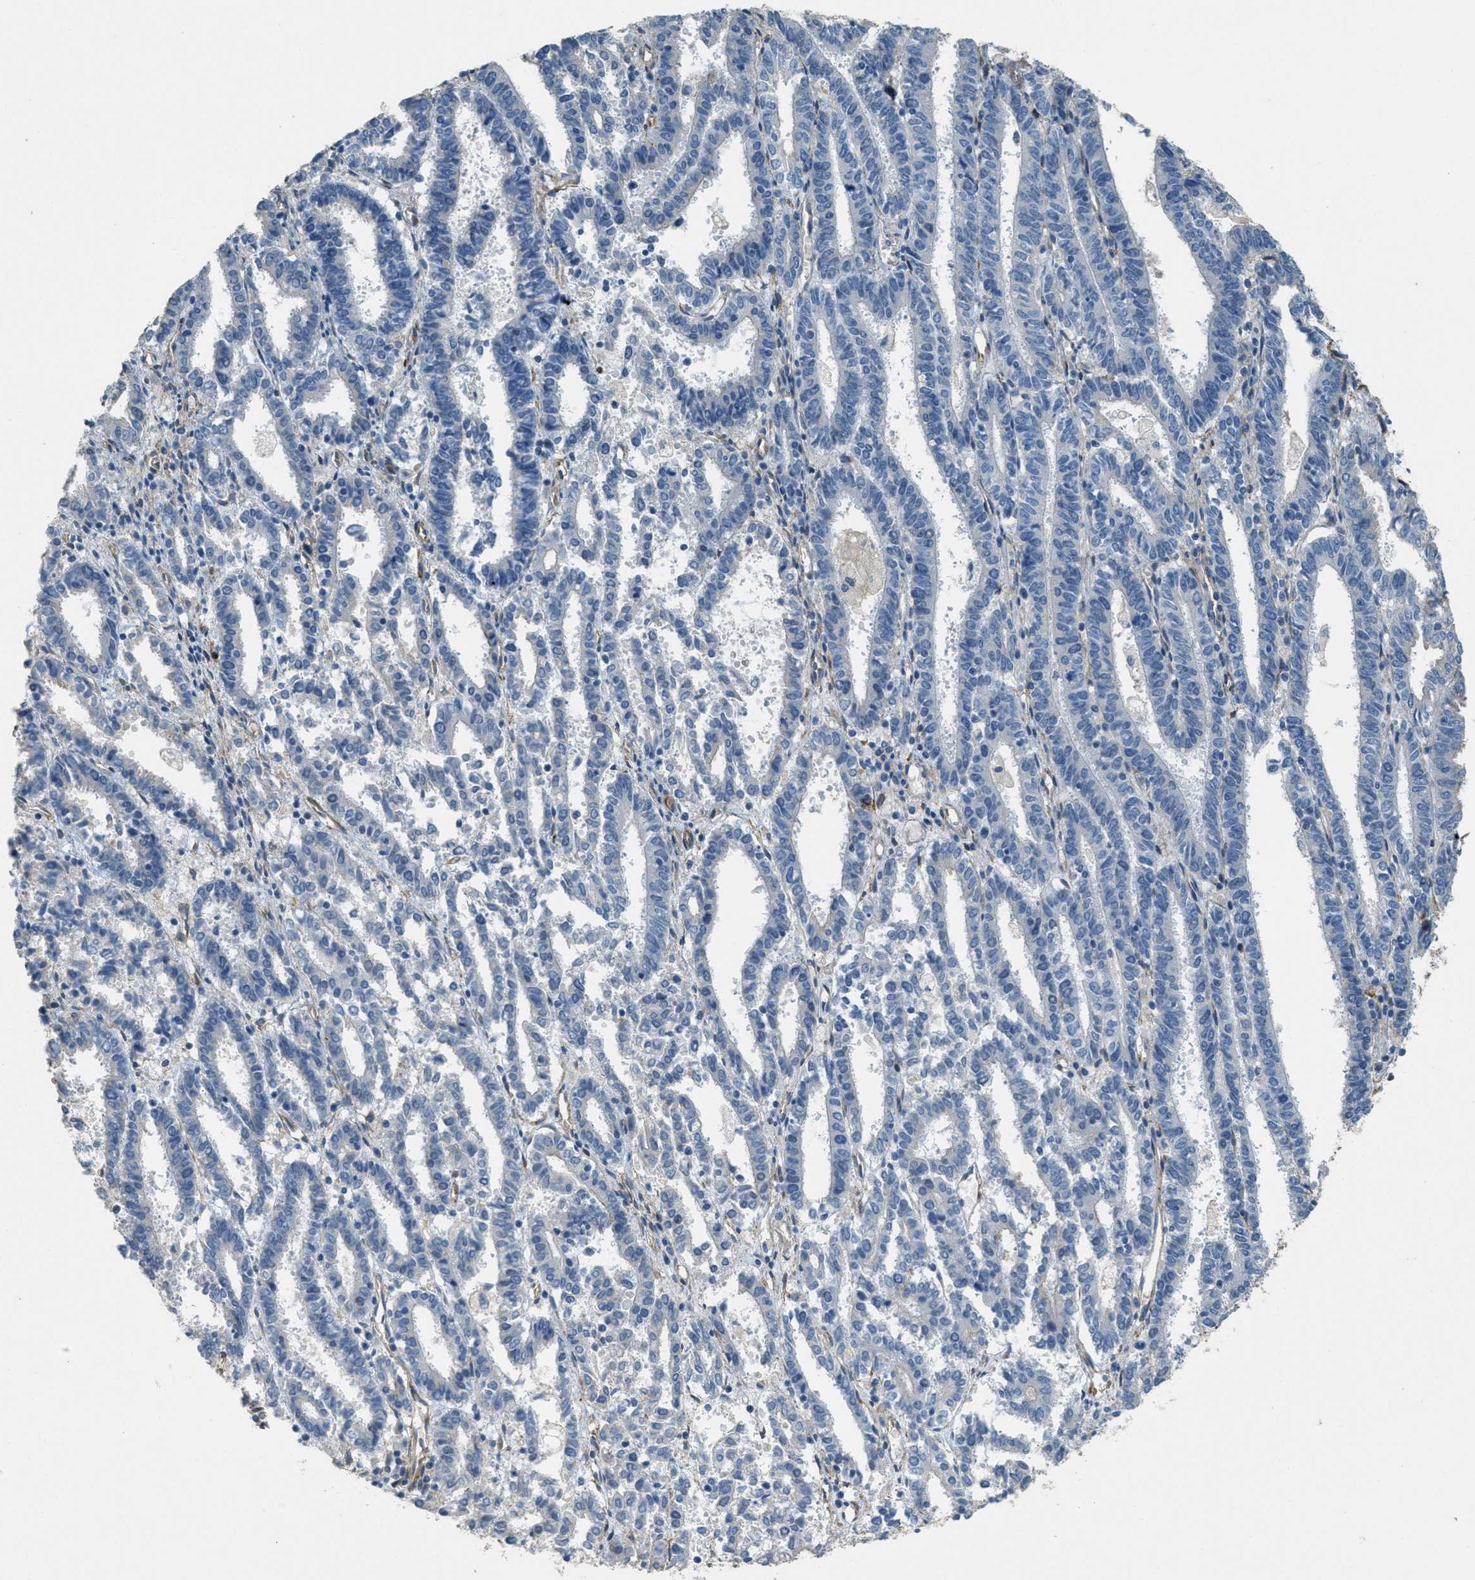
{"staining": {"intensity": "weak", "quantity": "<25%", "location": "cytoplasmic/membranous"}, "tissue": "endometrial cancer", "cell_type": "Tumor cells", "image_type": "cancer", "snomed": [{"axis": "morphology", "description": "Adenocarcinoma, NOS"}, {"axis": "topography", "description": "Uterus"}], "caption": "Adenocarcinoma (endometrial) was stained to show a protein in brown. There is no significant expression in tumor cells.", "gene": "ADCY5", "patient": {"sex": "female", "age": 83}}